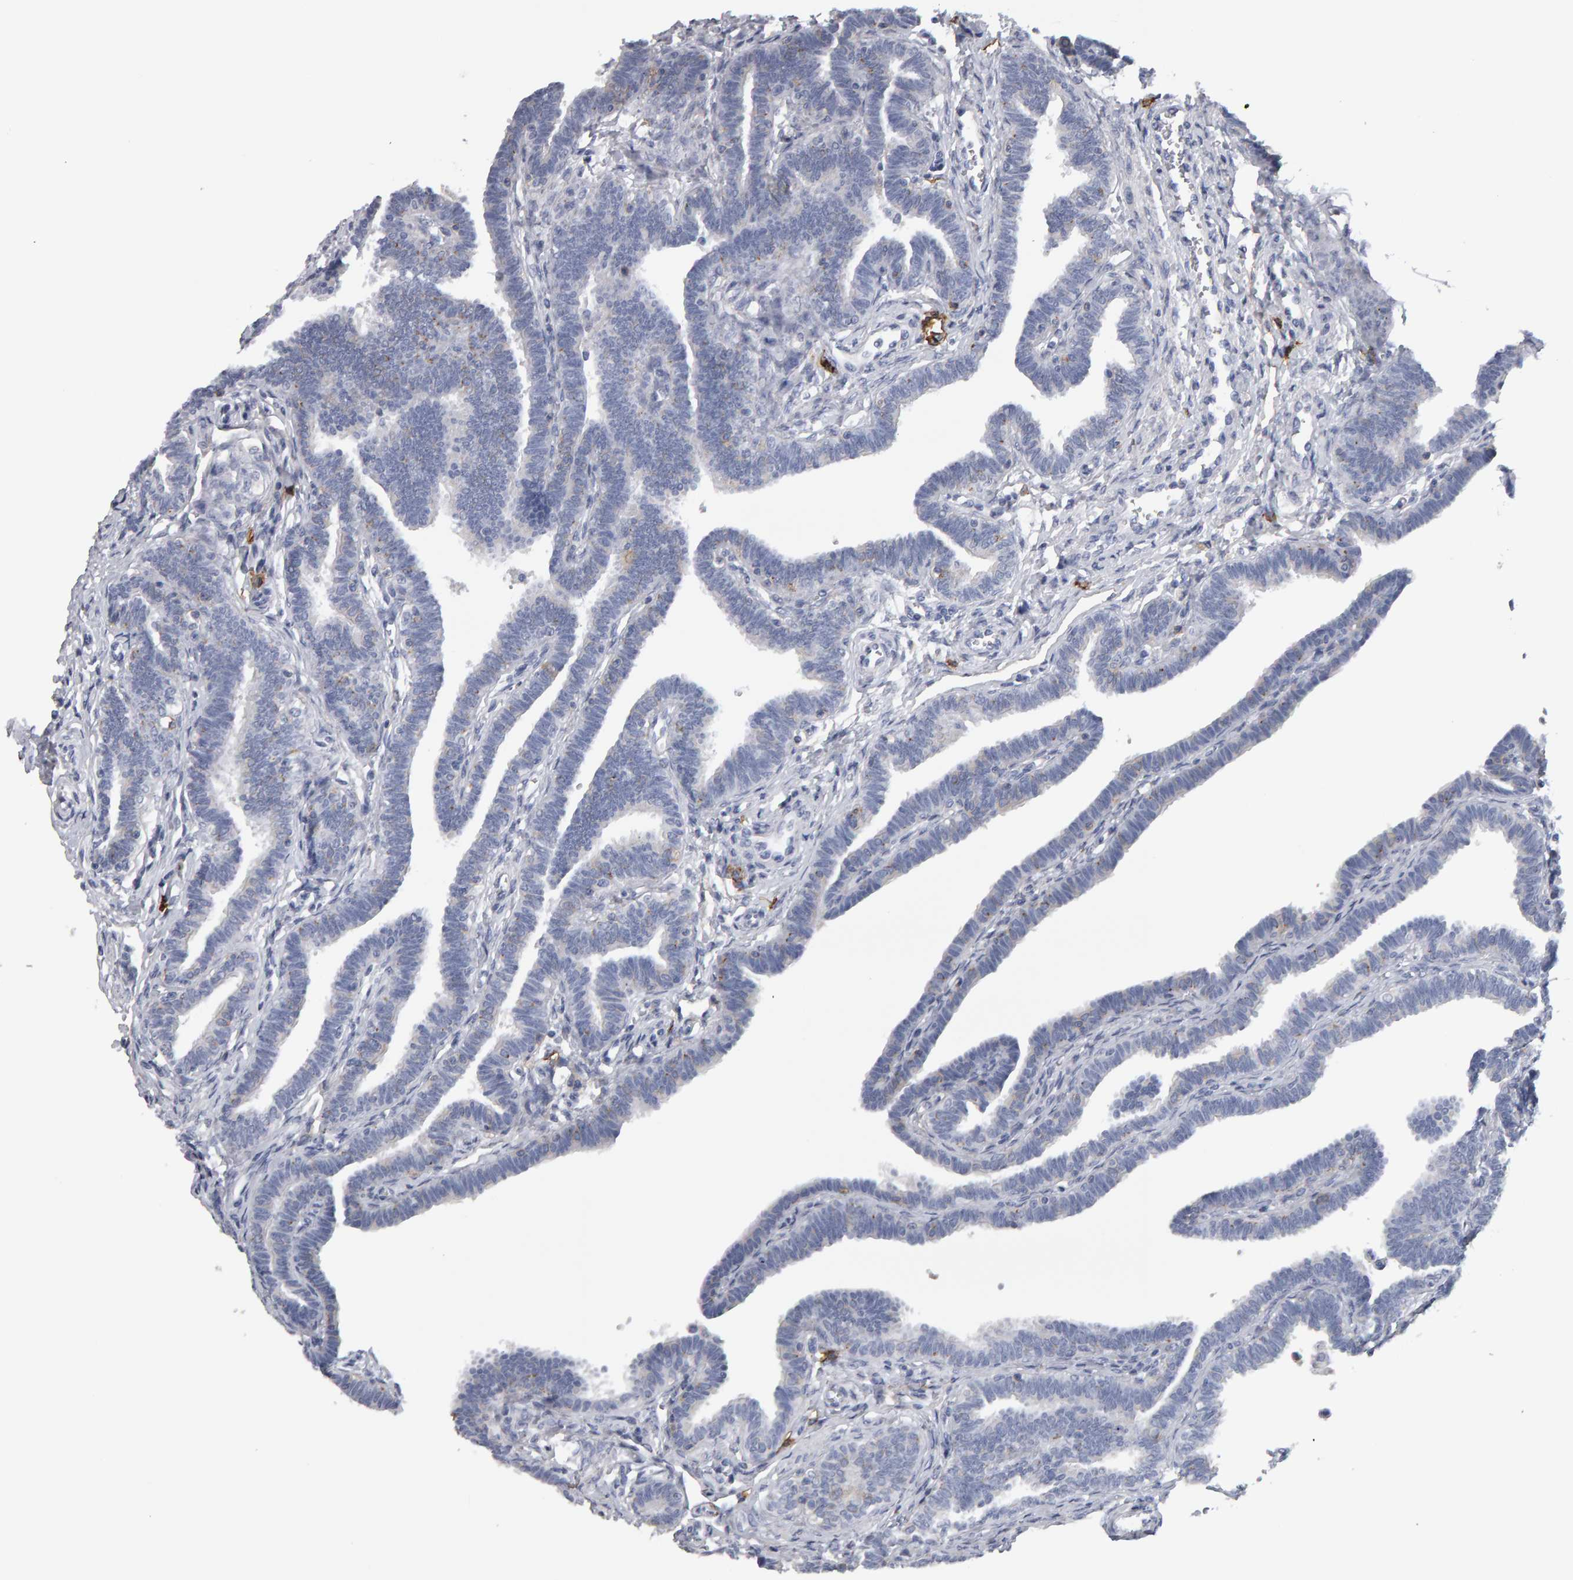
{"staining": {"intensity": "negative", "quantity": "none", "location": "none"}, "tissue": "fallopian tube", "cell_type": "Glandular cells", "image_type": "normal", "snomed": [{"axis": "morphology", "description": "Normal tissue, NOS"}, {"axis": "topography", "description": "Fallopian tube"}, {"axis": "topography", "description": "Ovary"}], "caption": "The IHC micrograph has no significant expression in glandular cells of fallopian tube. (Immunohistochemistry (ihc), brightfield microscopy, high magnification).", "gene": "CD38", "patient": {"sex": "female", "age": 23}}